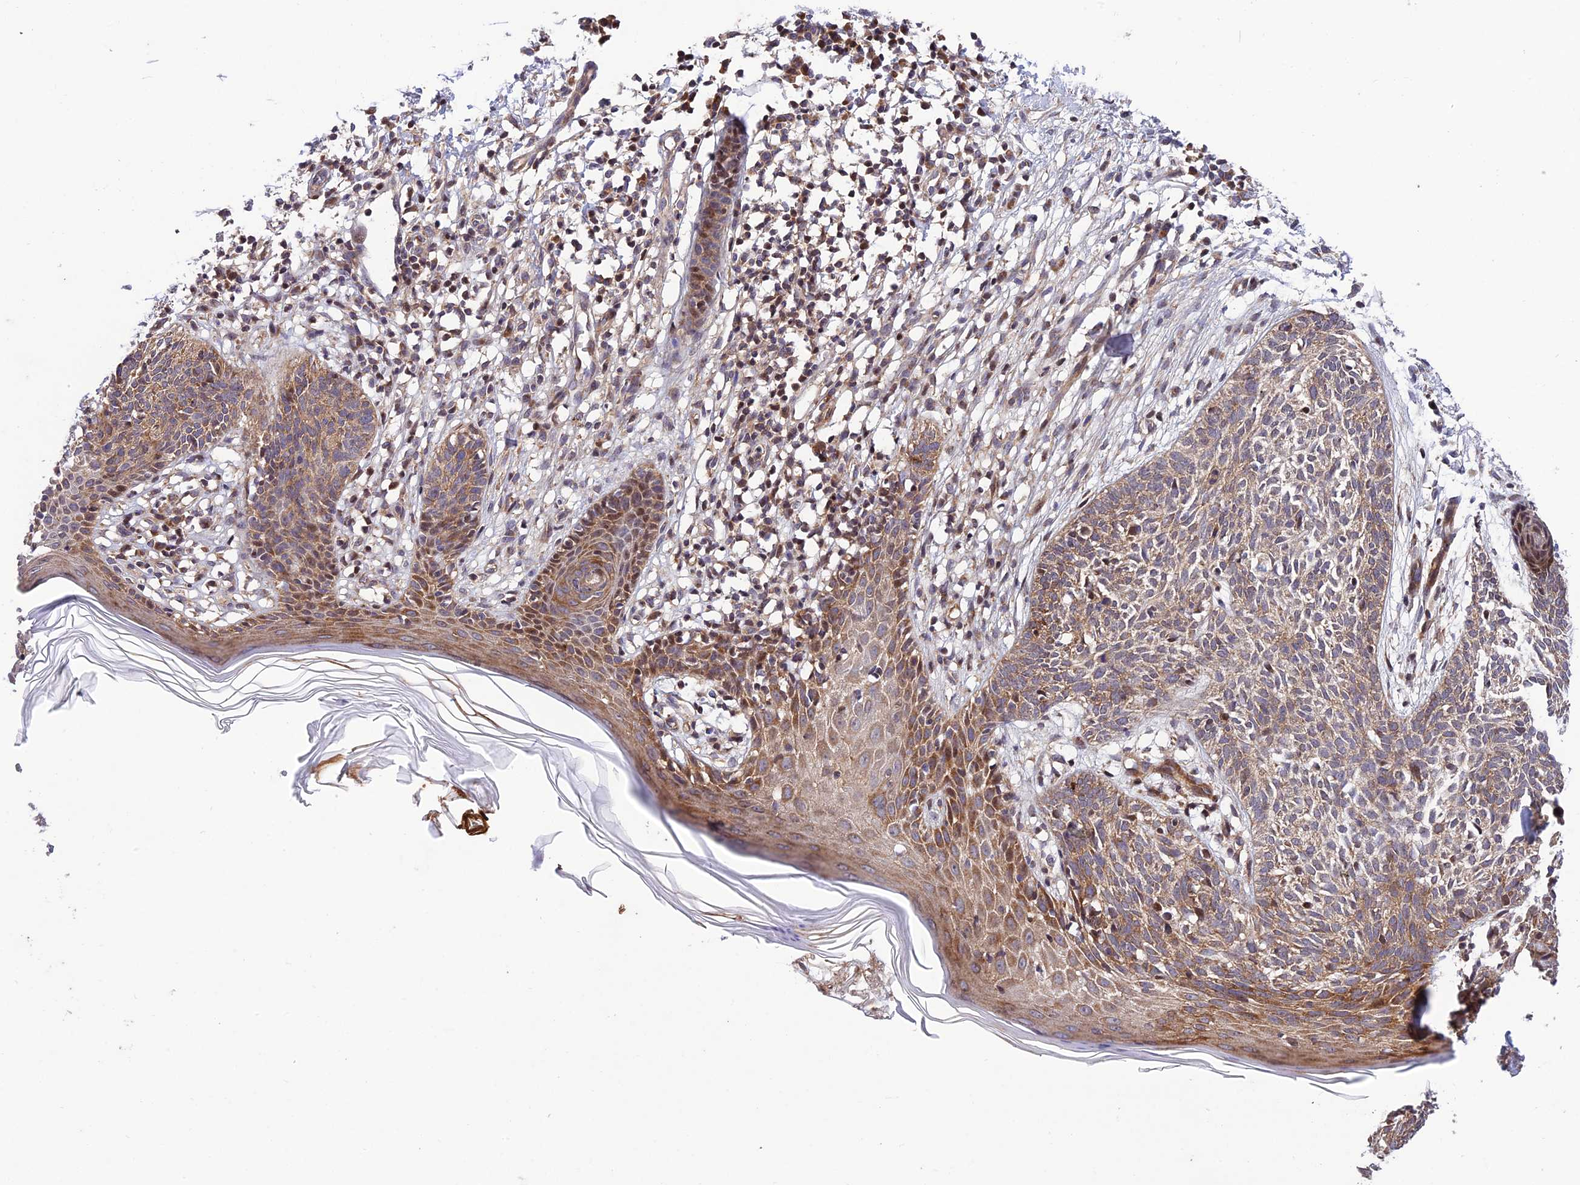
{"staining": {"intensity": "weak", "quantity": ">75%", "location": "cytoplasmic/membranous"}, "tissue": "skin cancer", "cell_type": "Tumor cells", "image_type": "cancer", "snomed": [{"axis": "morphology", "description": "Basal cell carcinoma"}, {"axis": "topography", "description": "Skin"}], "caption": "Protein analysis of skin cancer (basal cell carcinoma) tissue demonstrates weak cytoplasmic/membranous expression in approximately >75% of tumor cells.", "gene": "PLEKHG2", "patient": {"sex": "female", "age": 66}}